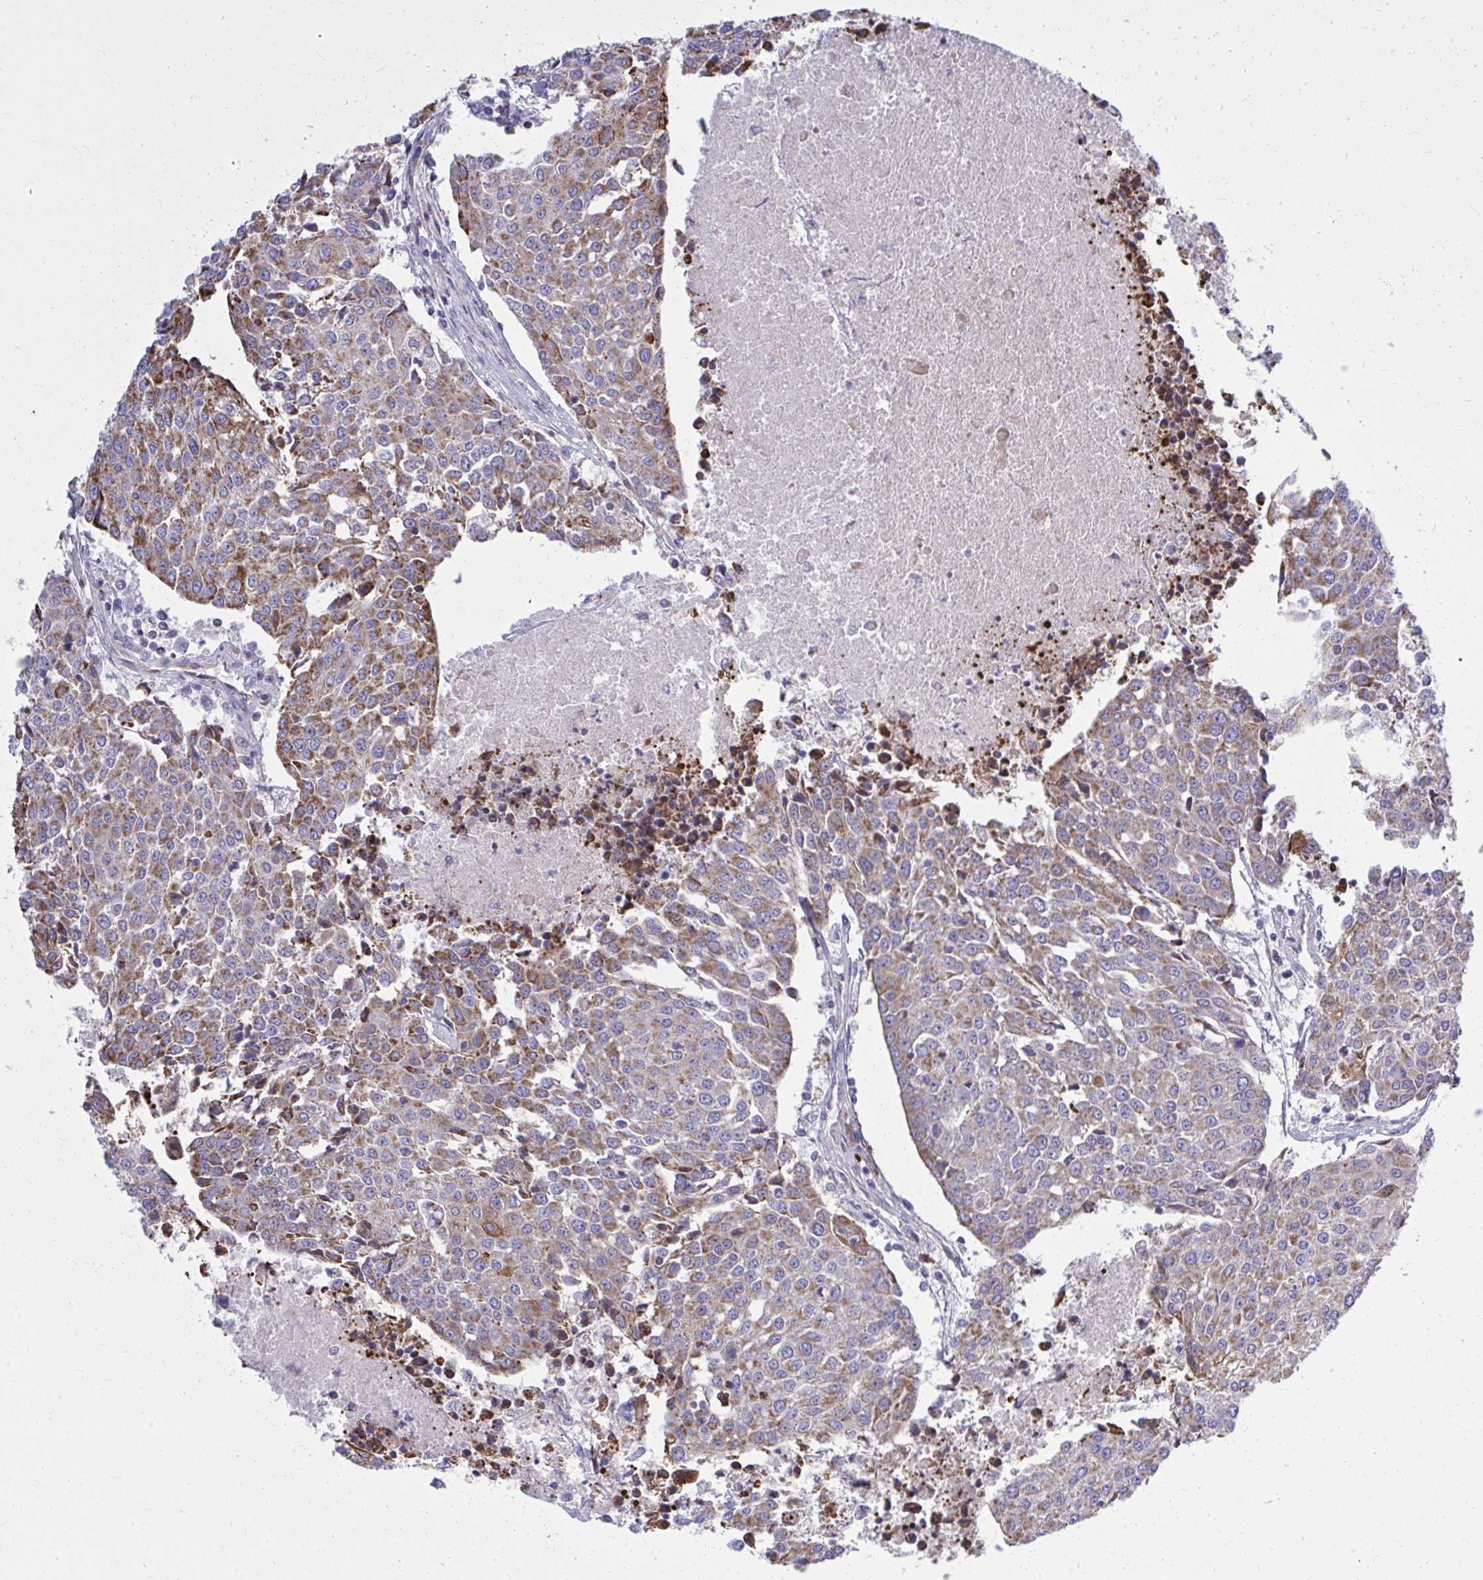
{"staining": {"intensity": "moderate", "quantity": ">75%", "location": "cytoplasmic/membranous"}, "tissue": "urothelial cancer", "cell_type": "Tumor cells", "image_type": "cancer", "snomed": [{"axis": "morphology", "description": "Urothelial carcinoma, High grade"}, {"axis": "topography", "description": "Urinary bladder"}], "caption": "High-magnification brightfield microscopy of high-grade urothelial carcinoma stained with DAB (3,3'-diaminobenzidine) (brown) and counterstained with hematoxylin (blue). tumor cells exhibit moderate cytoplasmic/membranous expression is appreciated in approximately>75% of cells. The staining is performed using DAB (3,3'-diaminobenzidine) brown chromogen to label protein expression. The nuclei are counter-stained blue using hematoxylin.", "gene": "ZNF362", "patient": {"sex": "female", "age": 85}}